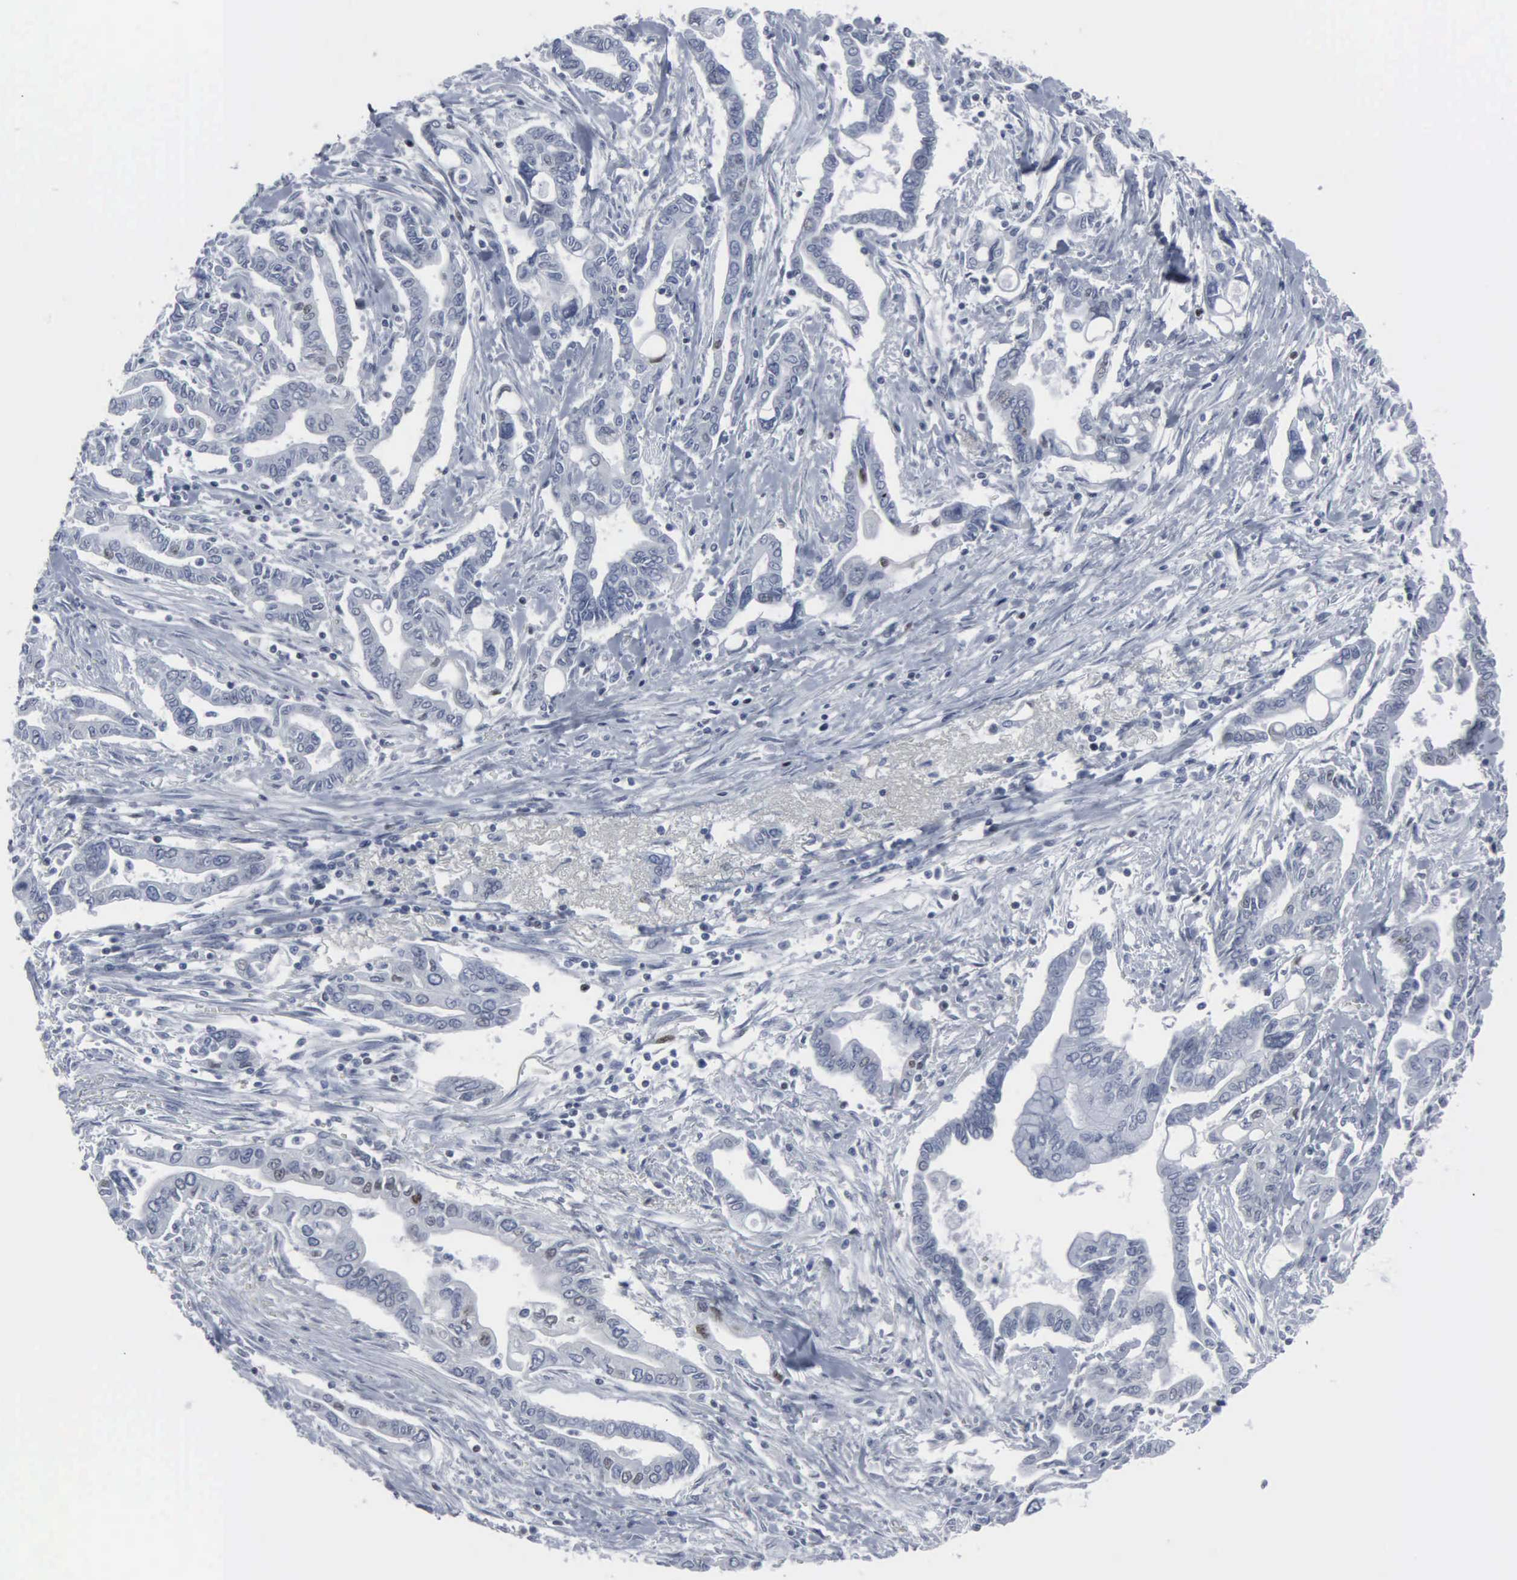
{"staining": {"intensity": "negative", "quantity": "none", "location": "none"}, "tissue": "pancreatic cancer", "cell_type": "Tumor cells", "image_type": "cancer", "snomed": [{"axis": "morphology", "description": "Adenocarcinoma, NOS"}, {"axis": "topography", "description": "Pancreas"}], "caption": "Tumor cells show no significant protein positivity in pancreatic cancer (adenocarcinoma).", "gene": "CCND3", "patient": {"sex": "female", "age": 57}}